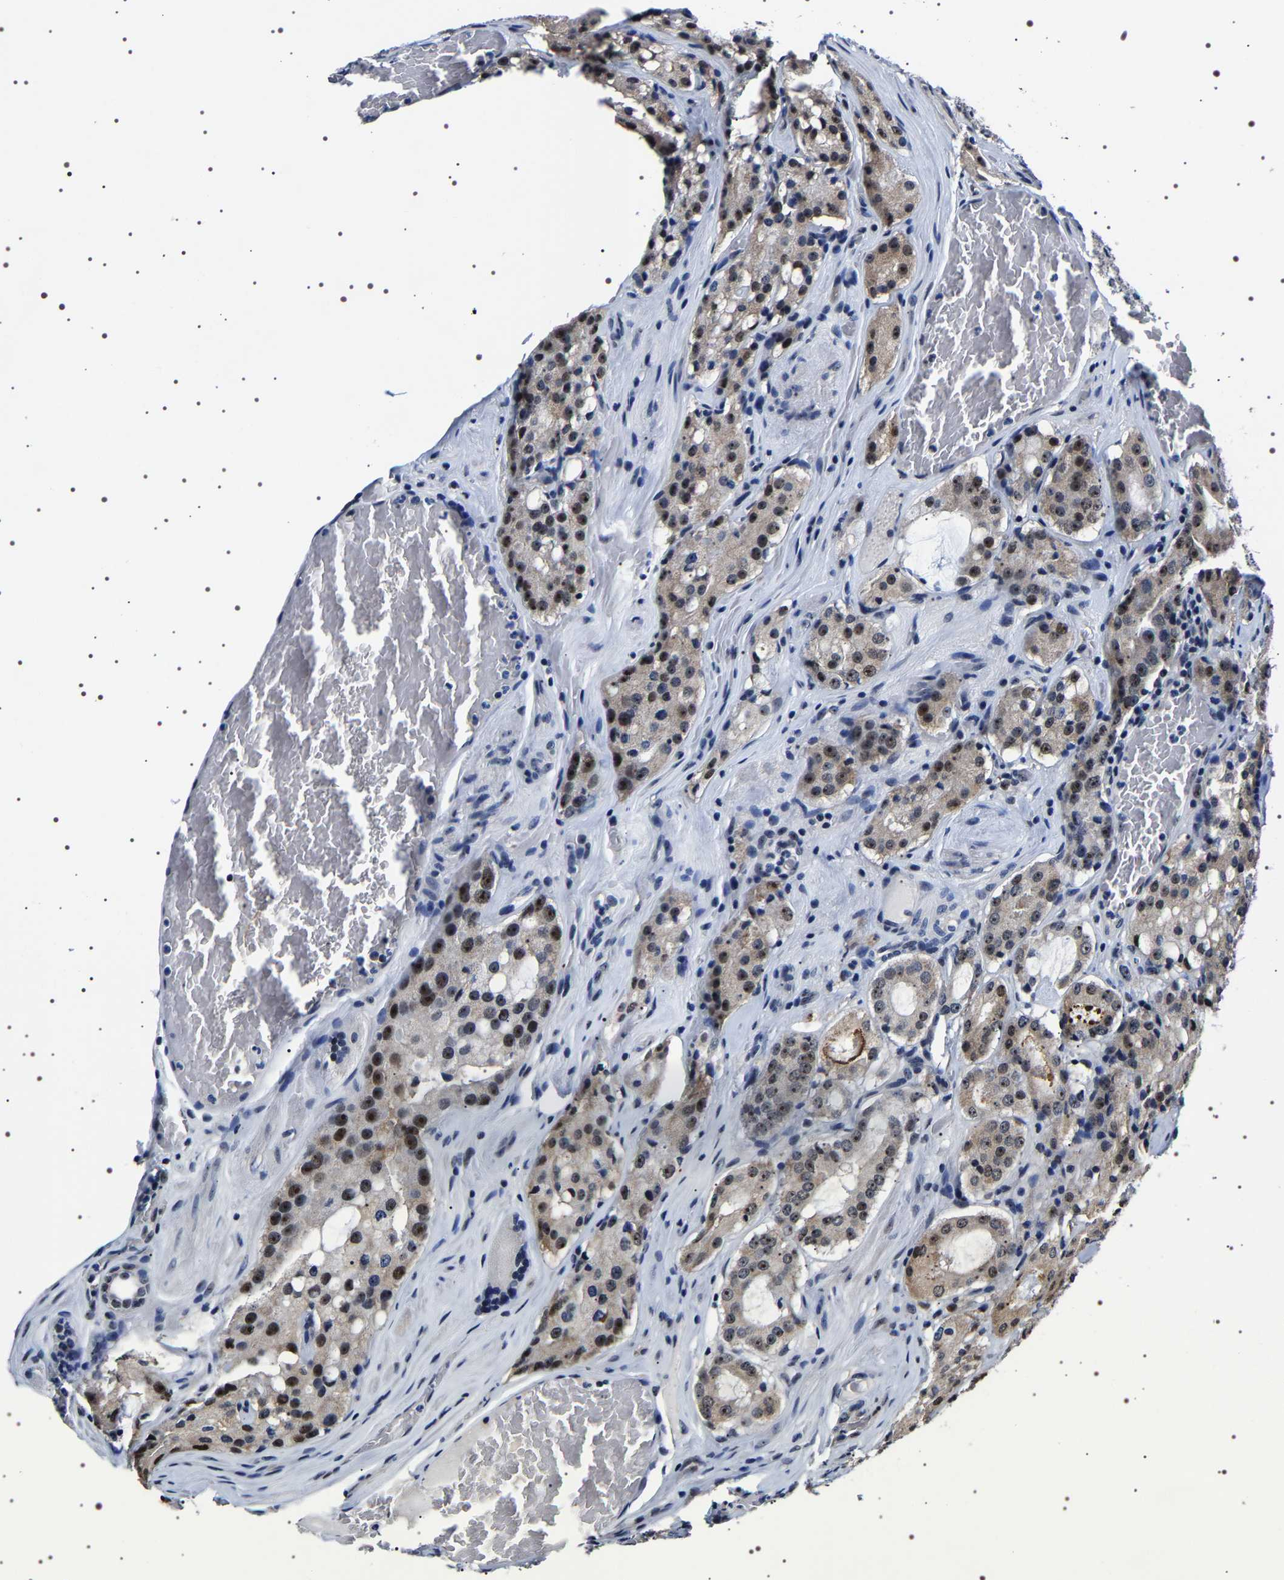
{"staining": {"intensity": "moderate", "quantity": "25%-75%", "location": "nuclear"}, "tissue": "prostate cancer", "cell_type": "Tumor cells", "image_type": "cancer", "snomed": [{"axis": "morphology", "description": "Adenocarcinoma, Medium grade"}, {"axis": "topography", "description": "Prostate"}], "caption": "Protein expression analysis of human adenocarcinoma (medium-grade) (prostate) reveals moderate nuclear positivity in approximately 25%-75% of tumor cells. Nuclei are stained in blue.", "gene": "GNL3", "patient": {"sex": "male", "age": 72}}